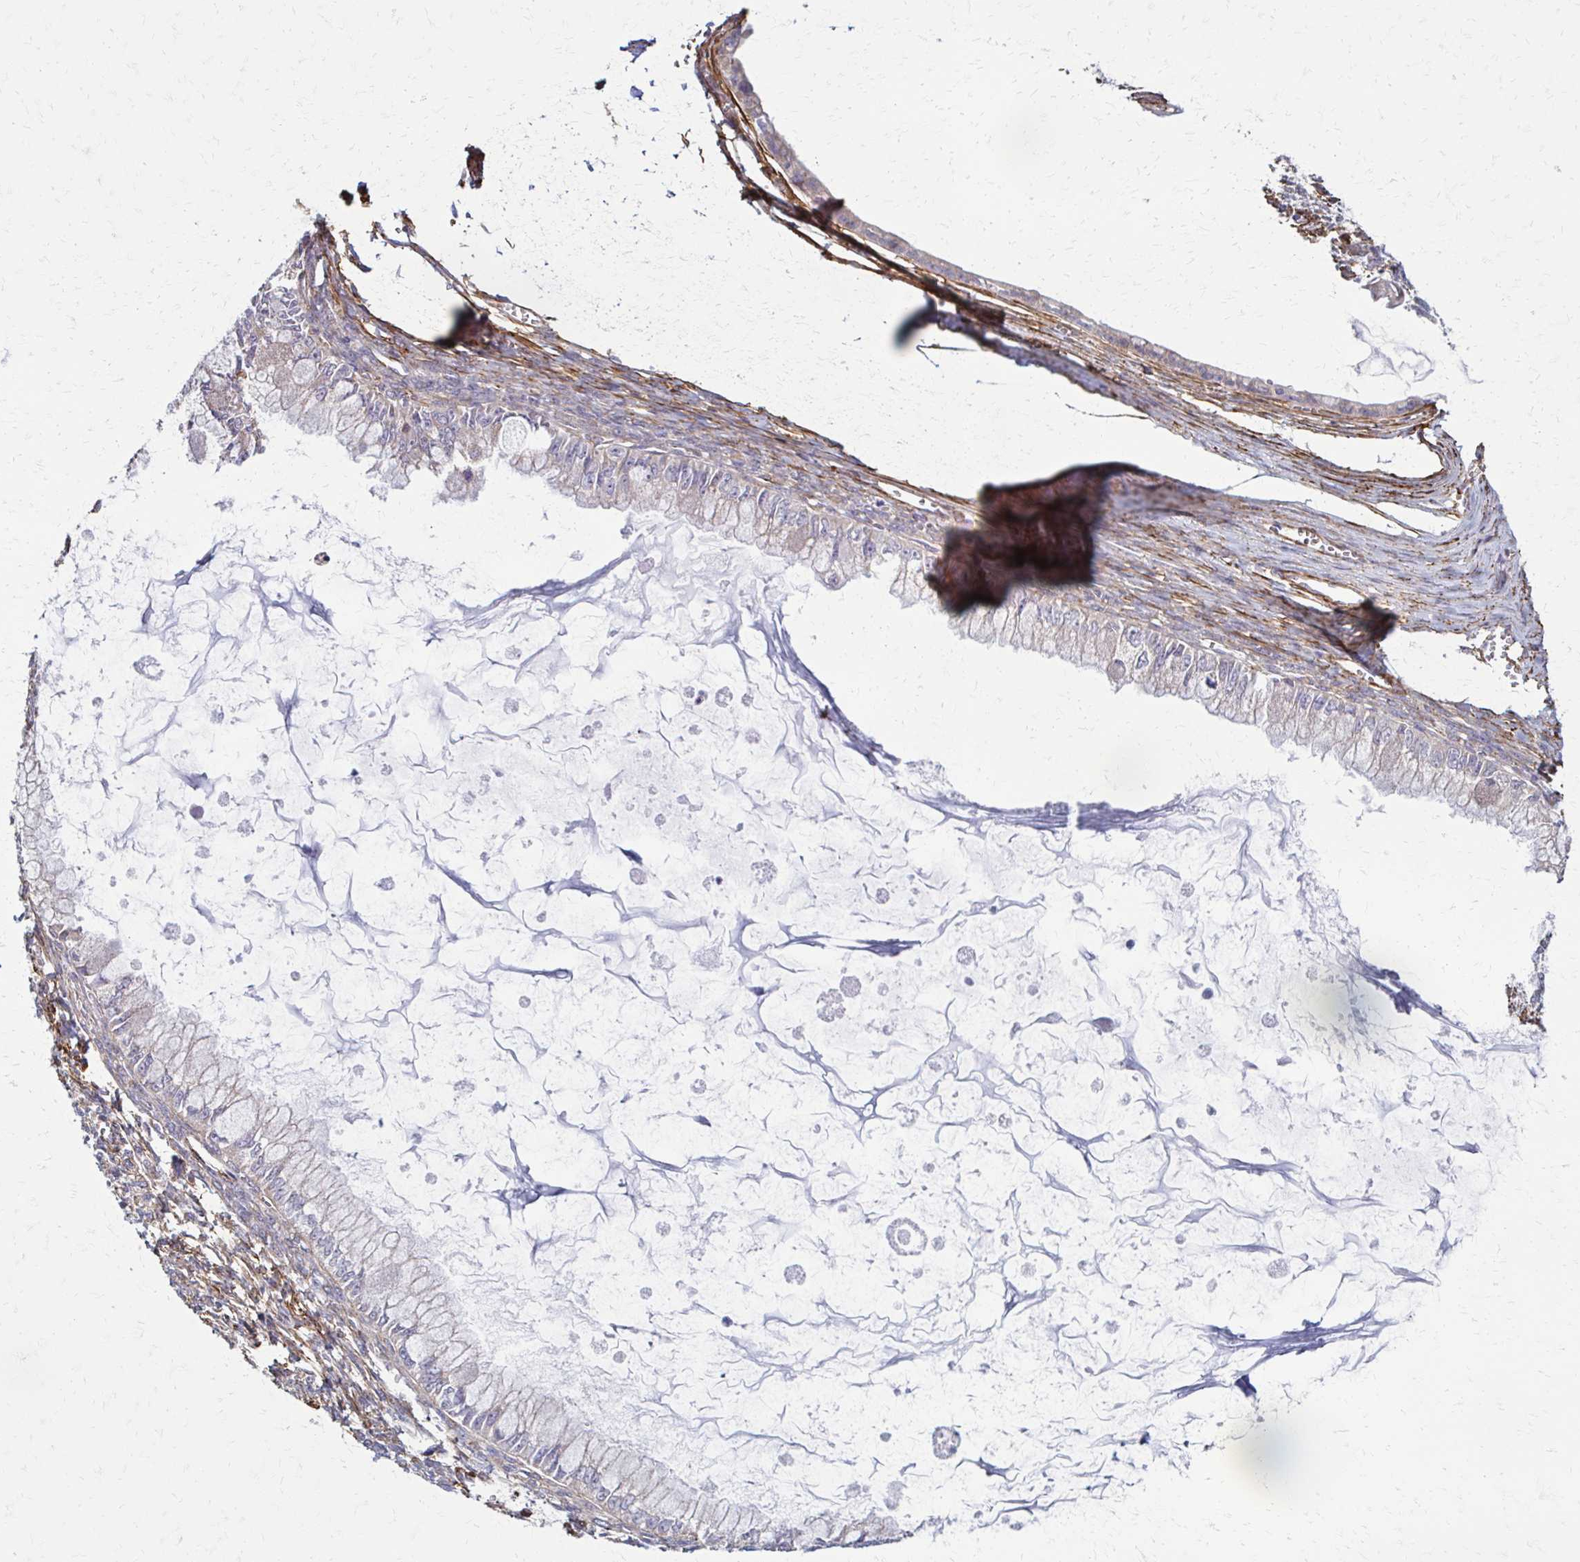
{"staining": {"intensity": "moderate", "quantity": "<25%", "location": "cytoplasmic/membranous"}, "tissue": "ovarian cancer", "cell_type": "Tumor cells", "image_type": "cancer", "snomed": [{"axis": "morphology", "description": "Cystadenocarcinoma, mucinous, NOS"}, {"axis": "topography", "description": "Ovary"}], "caption": "This histopathology image exhibits immunohistochemistry staining of human ovarian mucinous cystadenocarcinoma, with low moderate cytoplasmic/membranous positivity in about <25% of tumor cells.", "gene": "TIMMDC1", "patient": {"sex": "female", "age": 34}}